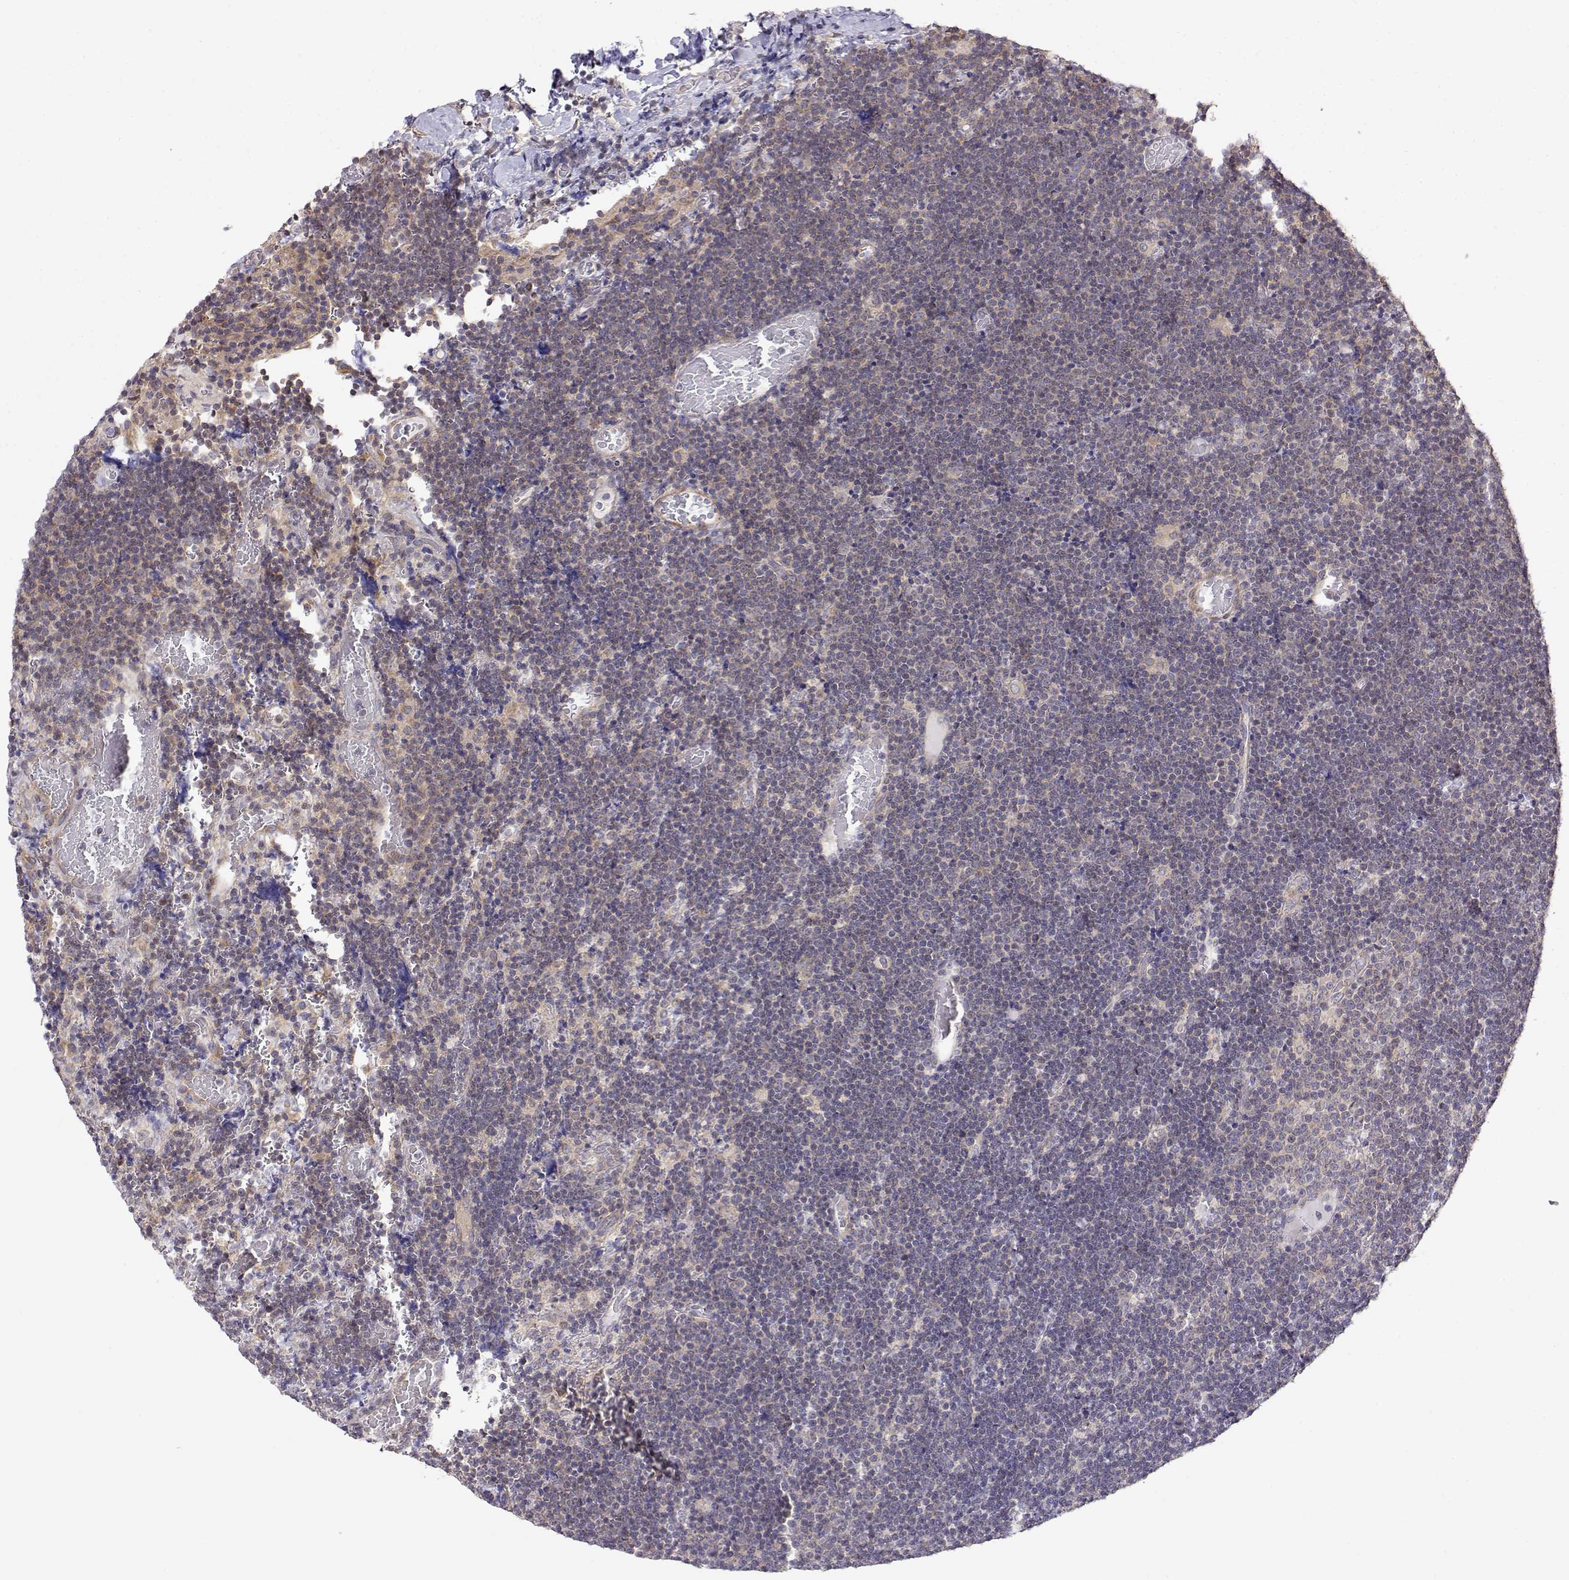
{"staining": {"intensity": "weak", "quantity": ">75%", "location": "cytoplasmic/membranous"}, "tissue": "lymphoma", "cell_type": "Tumor cells", "image_type": "cancer", "snomed": [{"axis": "morphology", "description": "Malignant lymphoma, non-Hodgkin's type, Low grade"}, {"axis": "topography", "description": "Brain"}], "caption": "This is a histology image of immunohistochemistry (IHC) staining of malignant lymphoma, non-Hodgkin's type (low-grade), which shows weak expression in the cytoplasmic/membranous of tumor cells.", "gene": "PAIP1", "patient": {"sex": "female", "age": 66}}